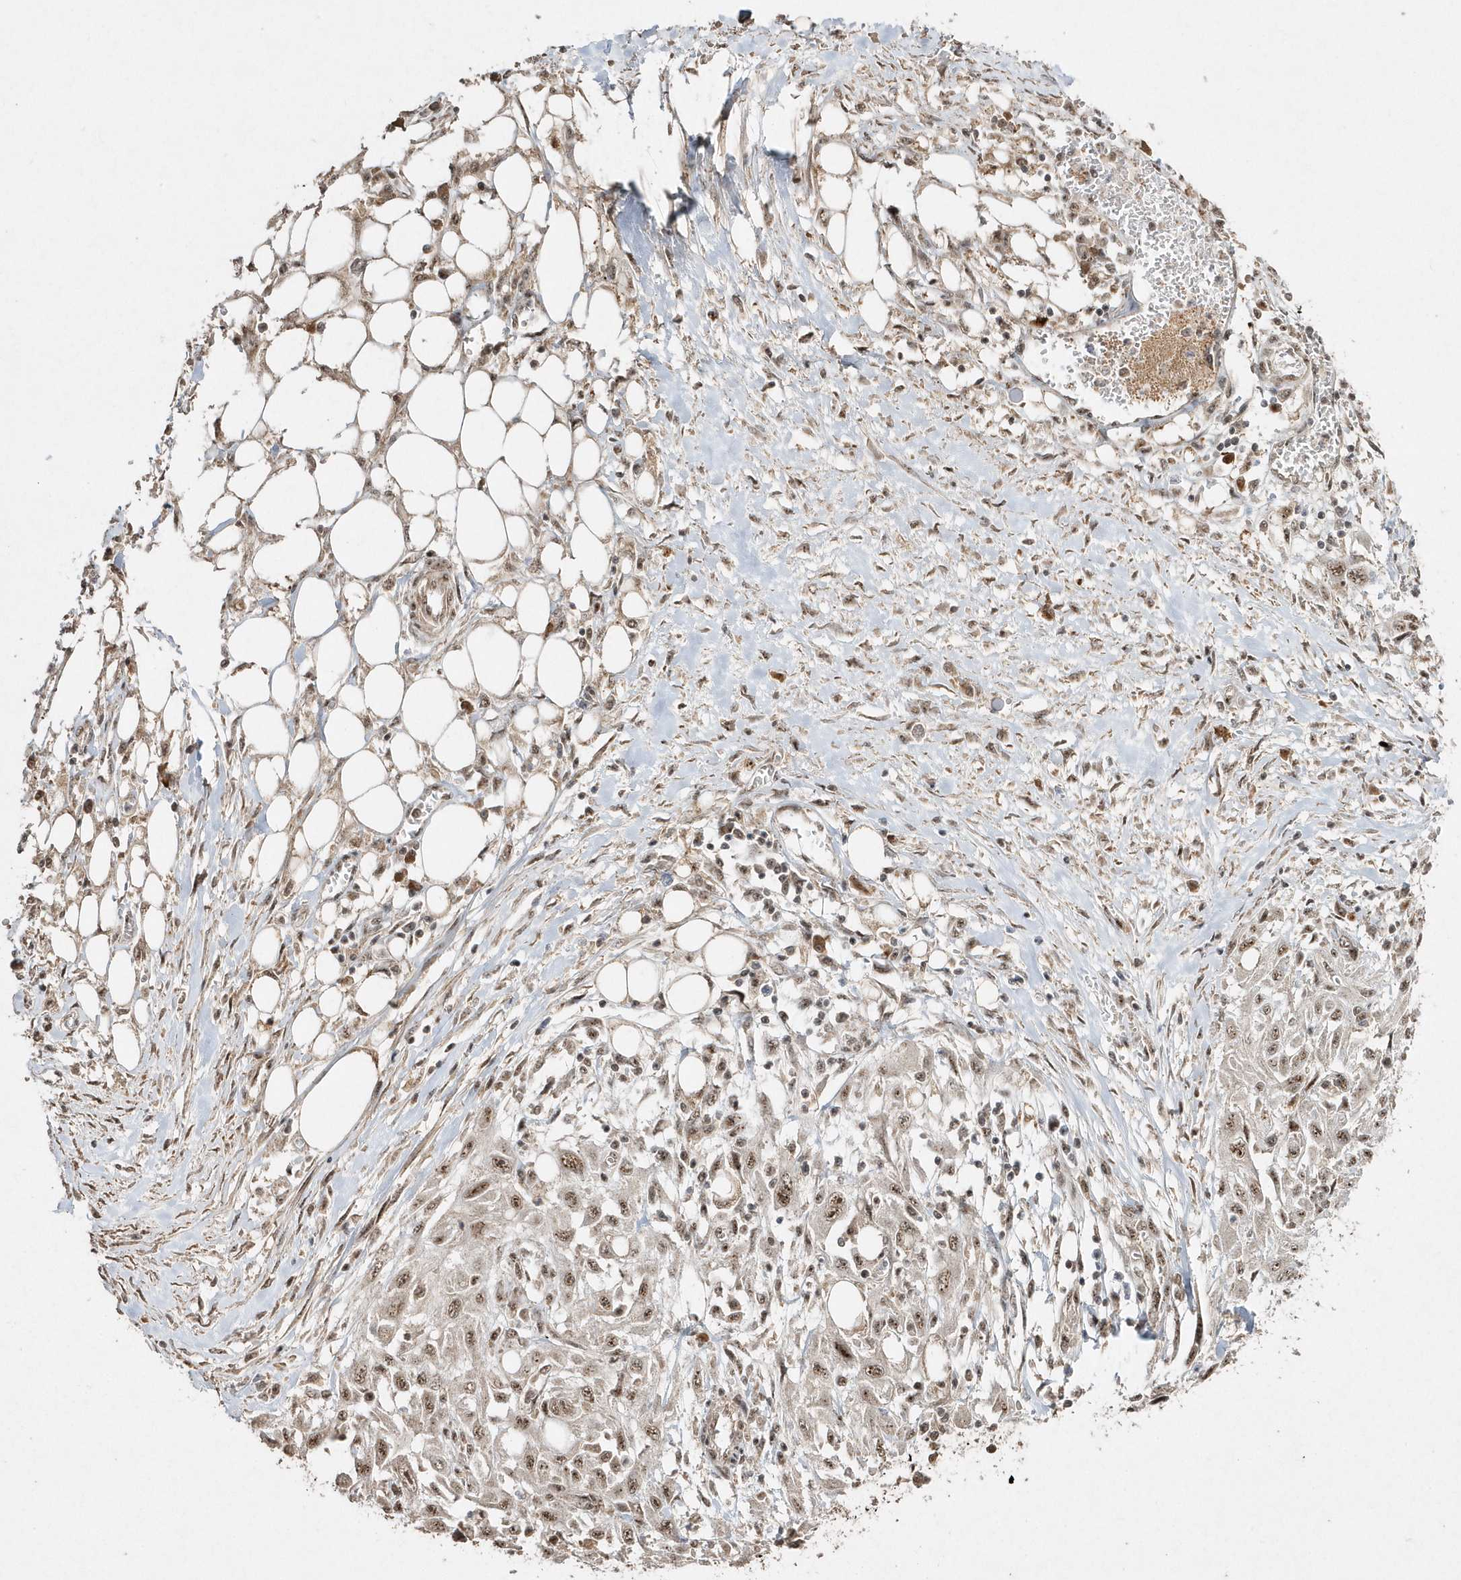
{"staining": {"intensity": "moderate", "quantity": ">75%", "location": "nuclear"}, "tissue": "skin cancer", "cell_type": "Tumor cells", "image_type": "cancer", "snomed": [{"axis": "morphology", "description": "Squamous cell carcinoma, NOS"}, {"axis": "morphology", "description": "Squamous cell carcinoma, metastatic, NOS"}, {"axis": "topography", "description": "Skin"}, {"axis": "topography", "description": "Lymph node"}], "caption": "Protein expression analysis of human skin squamous cell carcinoma reveals moderate nuclear expression in approximately >75% of tumor cells.", "gene": "POLR3B", "patient": {"sex": "male", "age": 75}}